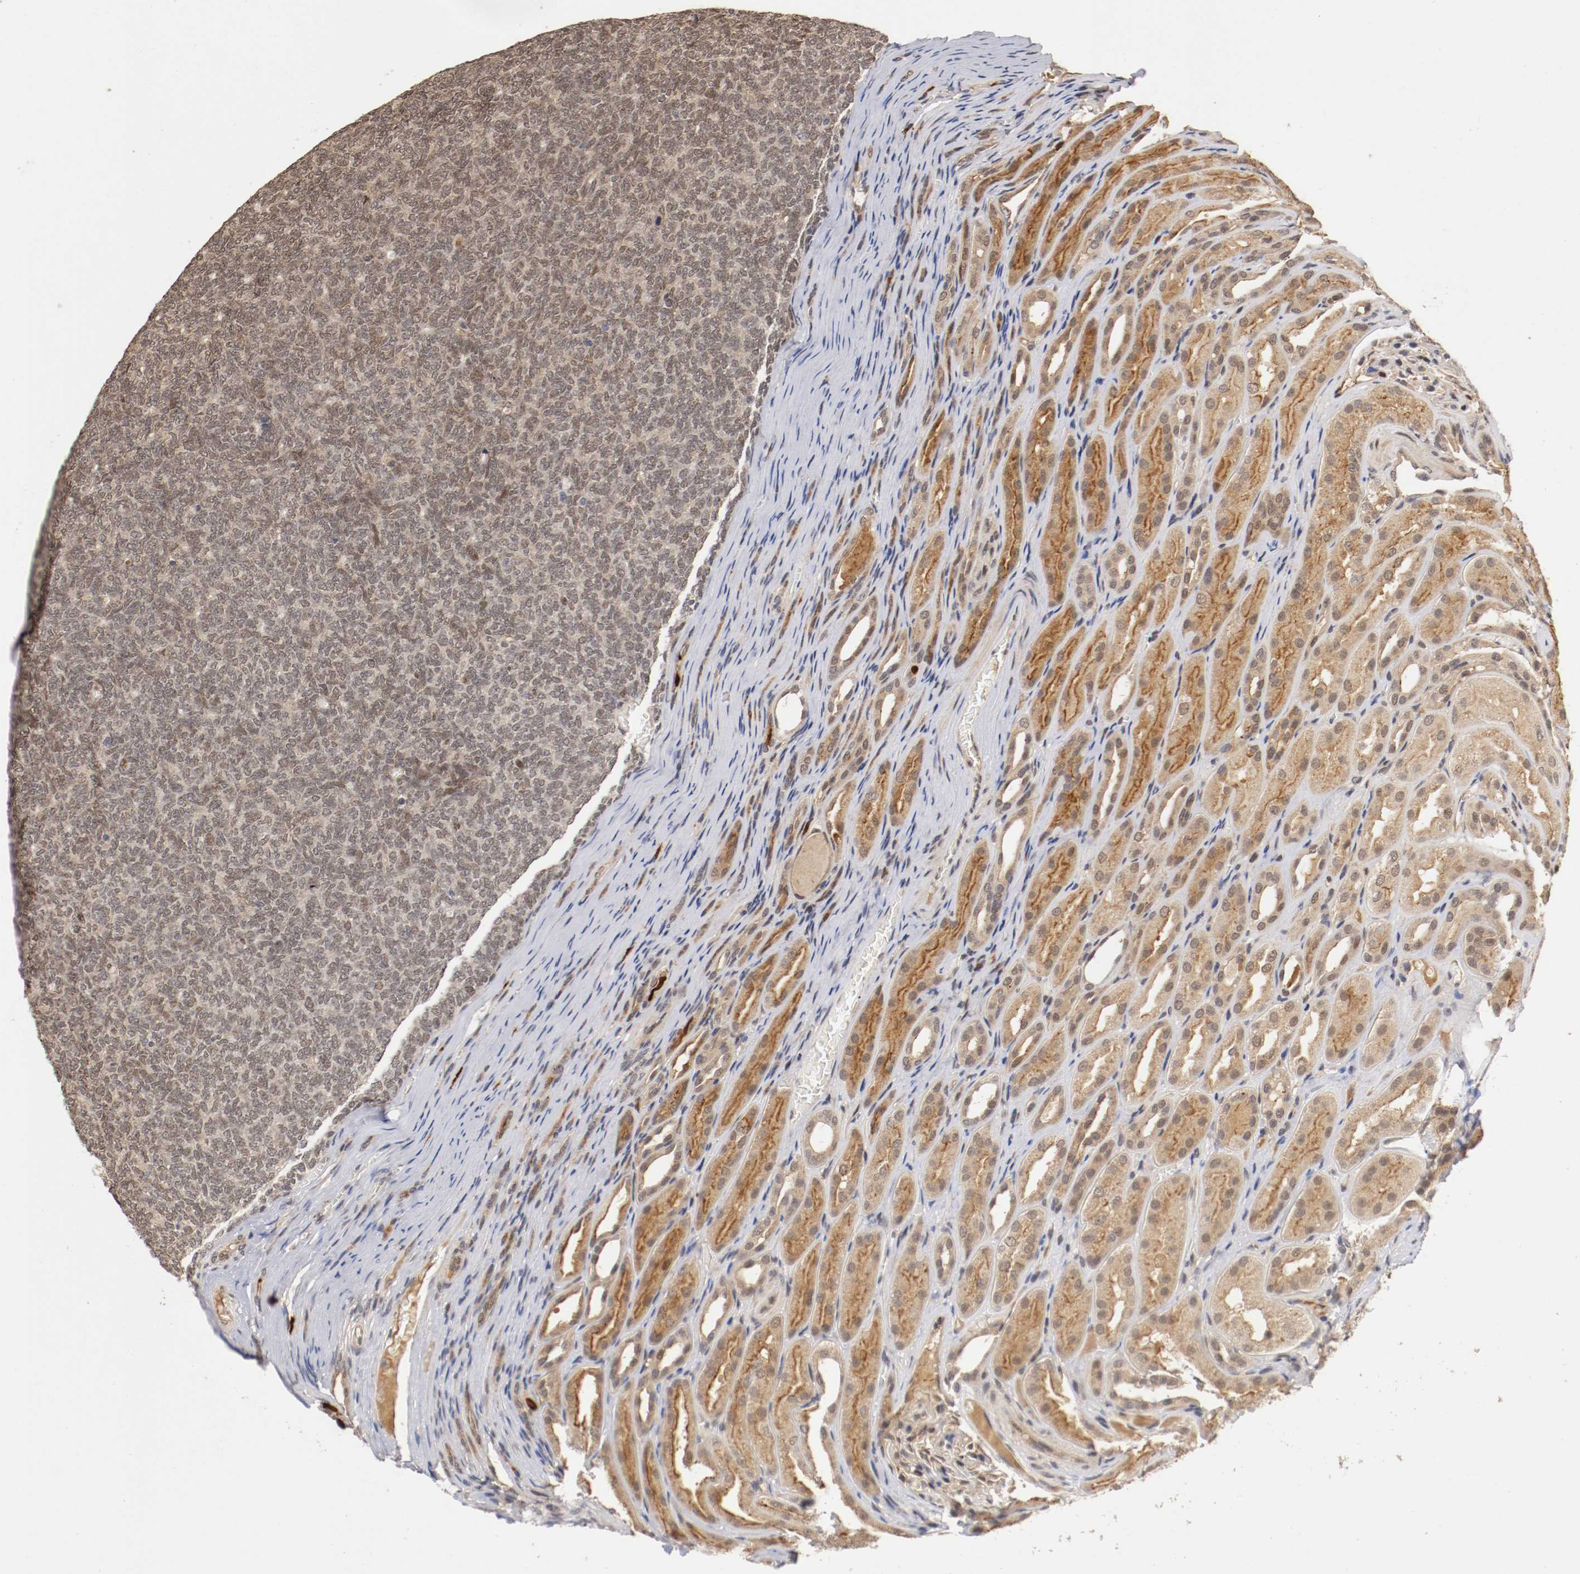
{"staining": {"intensity": "weak", "quantity": ">75%", "location": "cytoplasmic/membranous,nuclear"}, "tissue": "renal cancer", "cell_type": "Tumor cells", "image_type": "cancer", "snomed": [{"axis": "morphology", "description": "Neoplasm, malignant, NOS"}, {"axis": "topography", "description": "Kidney"}], "caption": "Renal cancer (neoplasm (malignant)) stained with a brown dye shows weak cytoplasmic/membranous and nuclear positive positivity in approximately >75% of tumor cells.", "gene": "DNMT3B", "patient": {"sex": "male", "age": 28}}